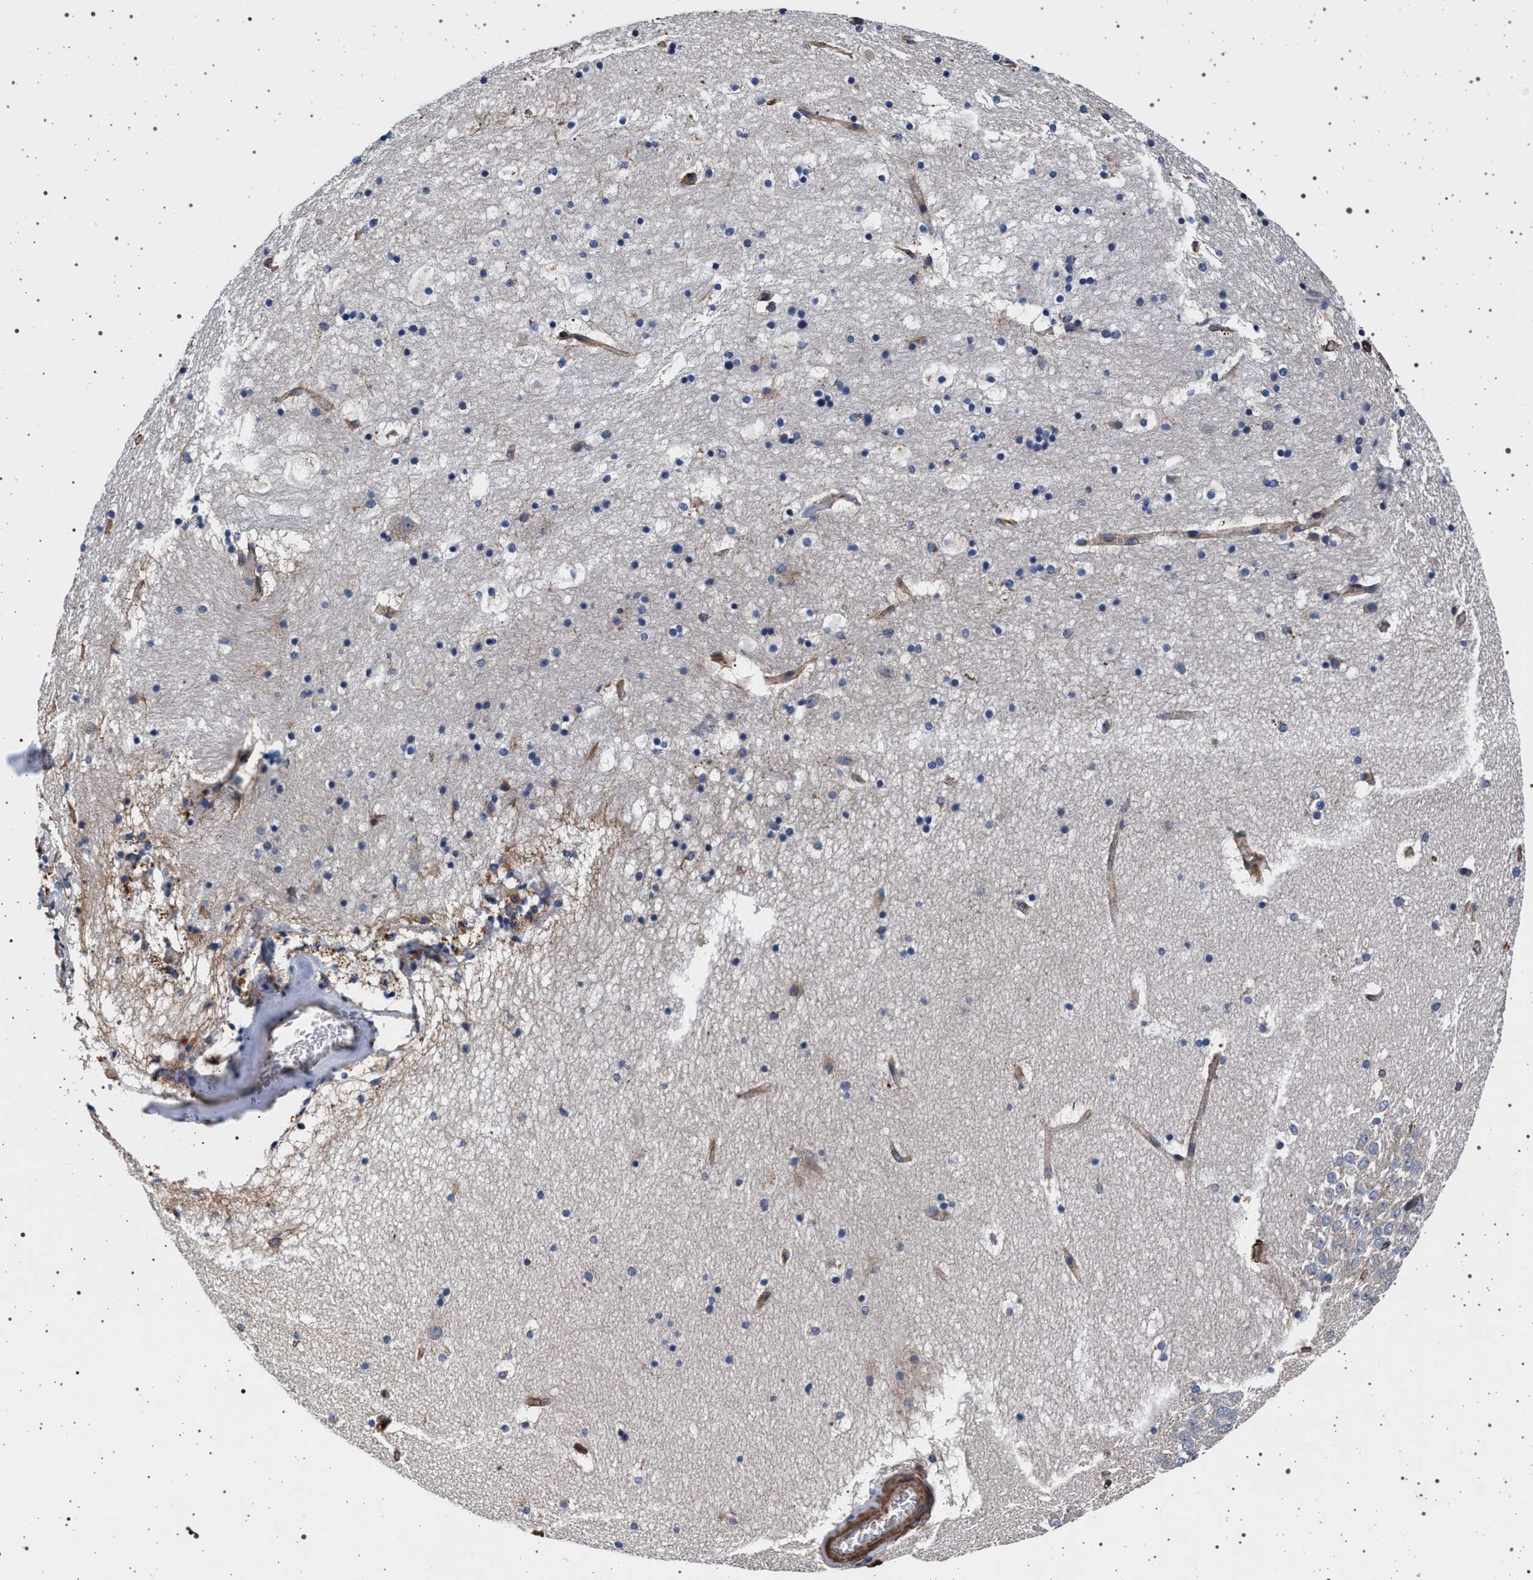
{"staining": {"intensity": "moderate", "quantity": "<25%", "location": "cytoplasmic/membranous"}, "tissue": "hippocampus", "cell_type": "Glial cells", "image_type": "normal", "snomed": [{"axis": "morphology", "description": "Normal tissue, NOS"}, {"axis": "topography", "description": "Hippocampus"}], "caption": "Moderate cytoplasmic/membranous expression for a protein is appreciated in about <25% of glial cells of benign hippocampus using immunohistochemistry.", "gene": "KCNK6", "patient": {"sex": "male", "age": 45}}